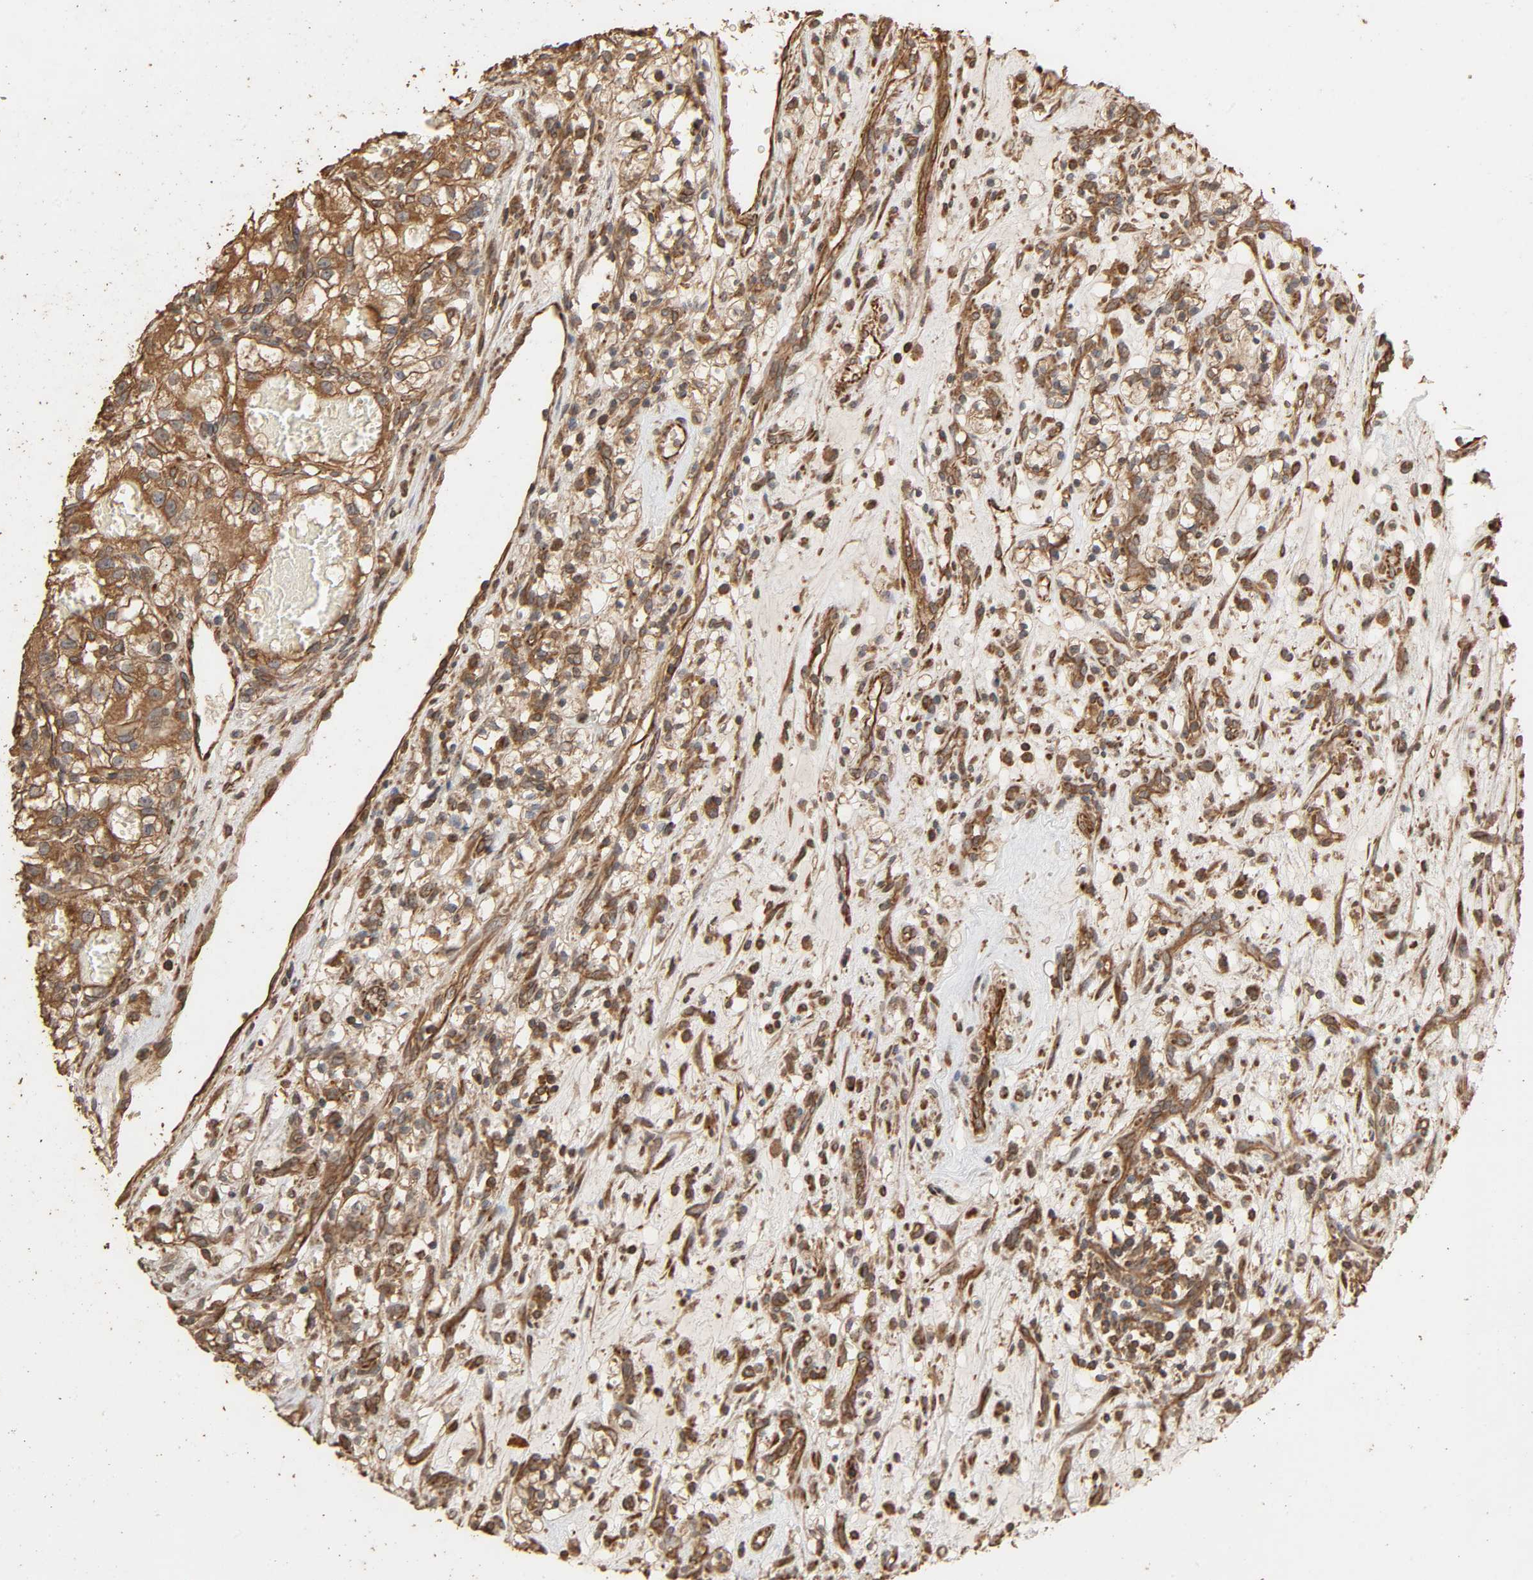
{"staining": {"intensity": "moderate", "quantity": "25%-75%", "location": "cytoplasmic/membranous"}, "tissue": "renal cancer", "cell_type": "Tumor cells", "image_type": "cancer", "snomed": [{"axis": "morphology", "description": "Adenocarcinoma, NOS"}, {"axis": "topography", "description": "Kidney"}], "caption": "Human renal adenocarcinoma stained with a brown dye demonstrates moderate cytoplasmic/membranous positive staining in approximately 25%-75% of tumor cells.", "gene": "RPS6KA6", "patient": {"sex": "female", "age": 57}}